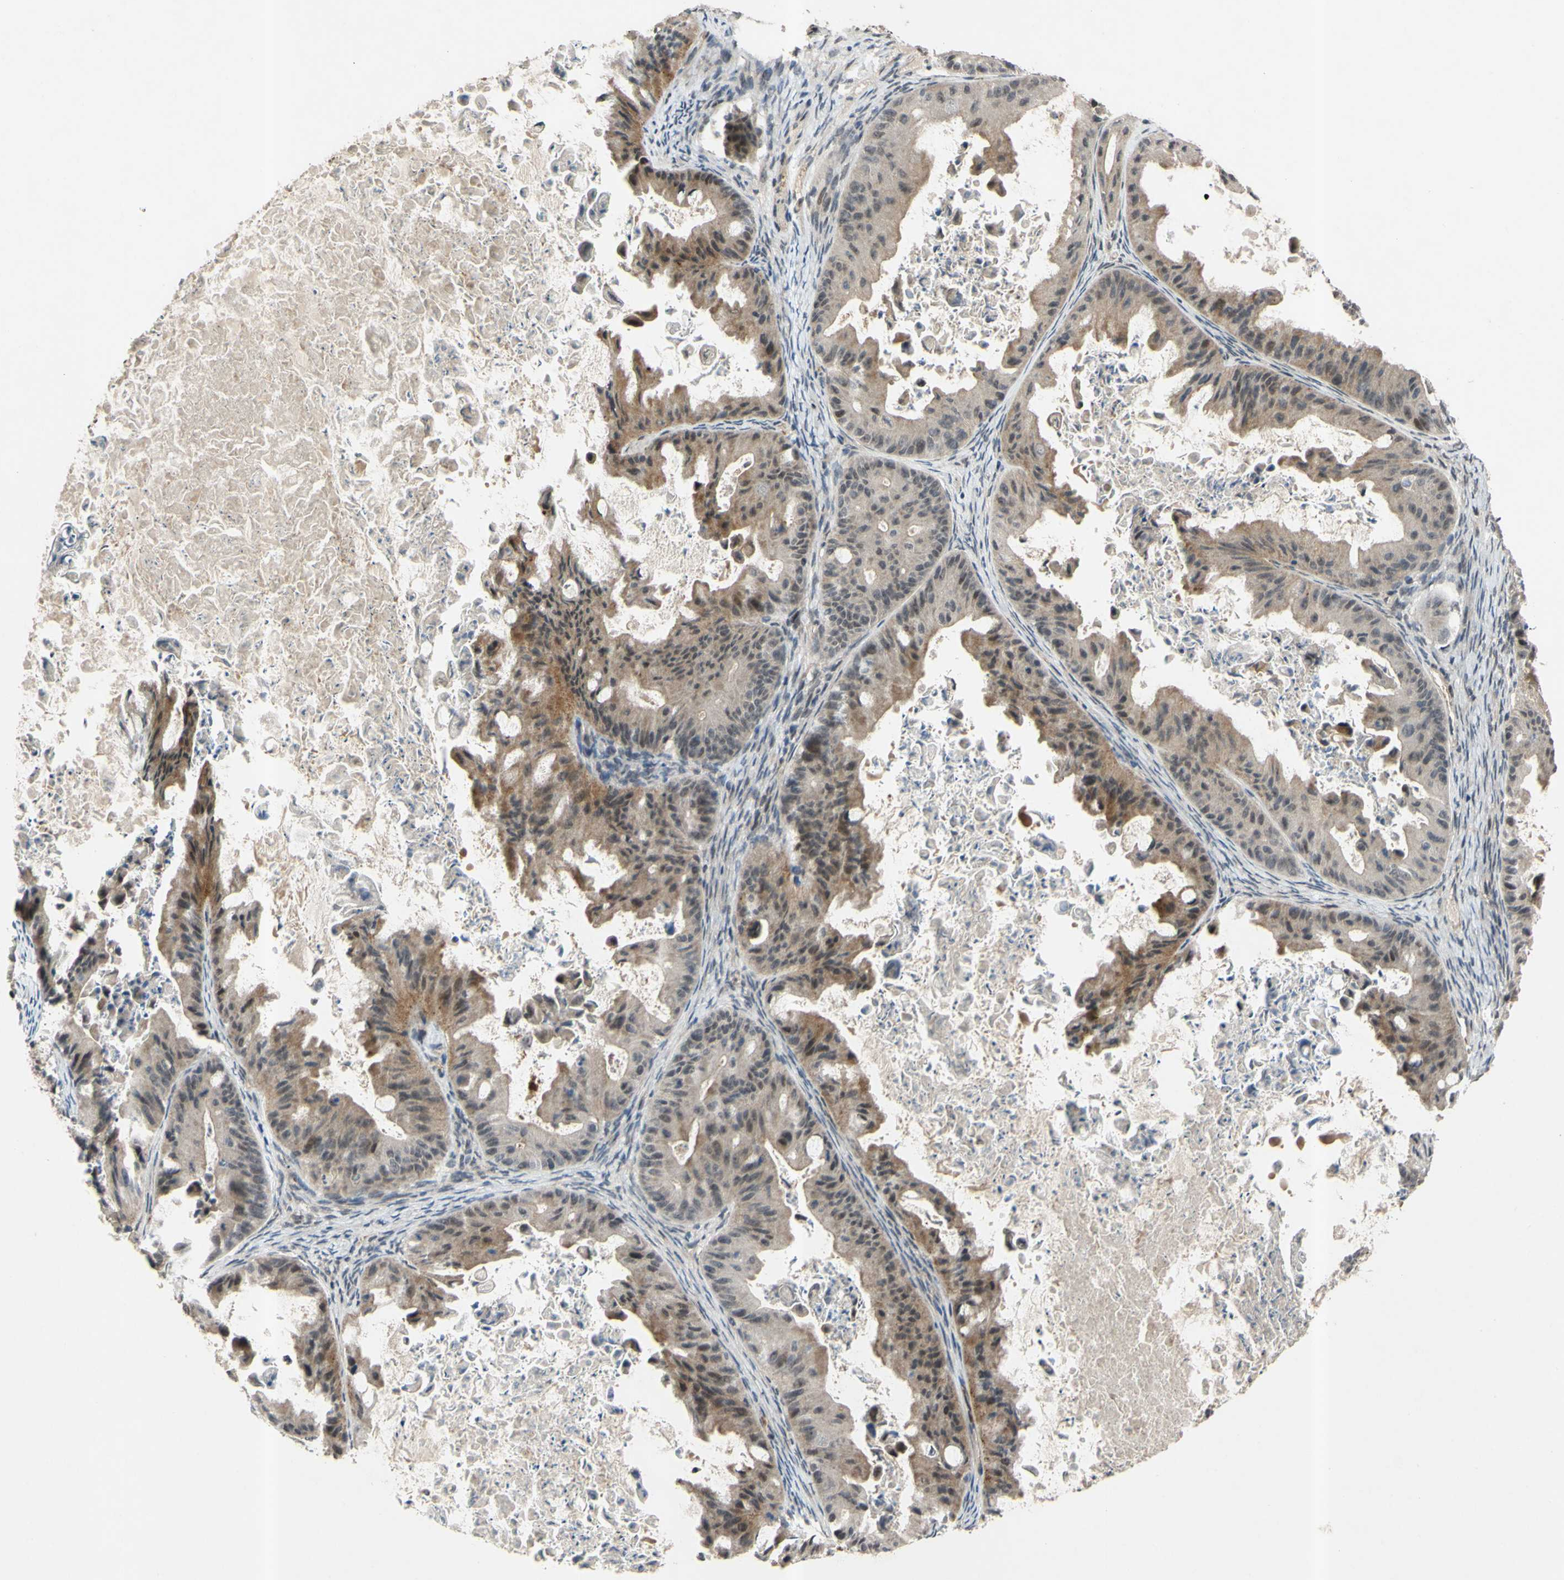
{"staining": {"intensity": "moderate", "quantity": ">75%", "location": "cytoplasmic/membranous,nuclear"}, "tissue": "ovarian cancer", "cell_type": "Tumor cells", "image_type": "cancer", "snomed": [{"axis": "morphology", "description": "Cystadenocarcinoma, mucinous, NOS"}, {"axis": "topography", "description": "Ovary"}], "caption": "About >75% of tumor cells in ovarian cancer (mucinous cystadenocarcinoma) exhibit moderate cytoplasmic/membranous and nuclear protein positivity as visualized by brown immunohistochemical staining.", "gene": "ALK", "patient": {"sex": "female", "age": 37}}